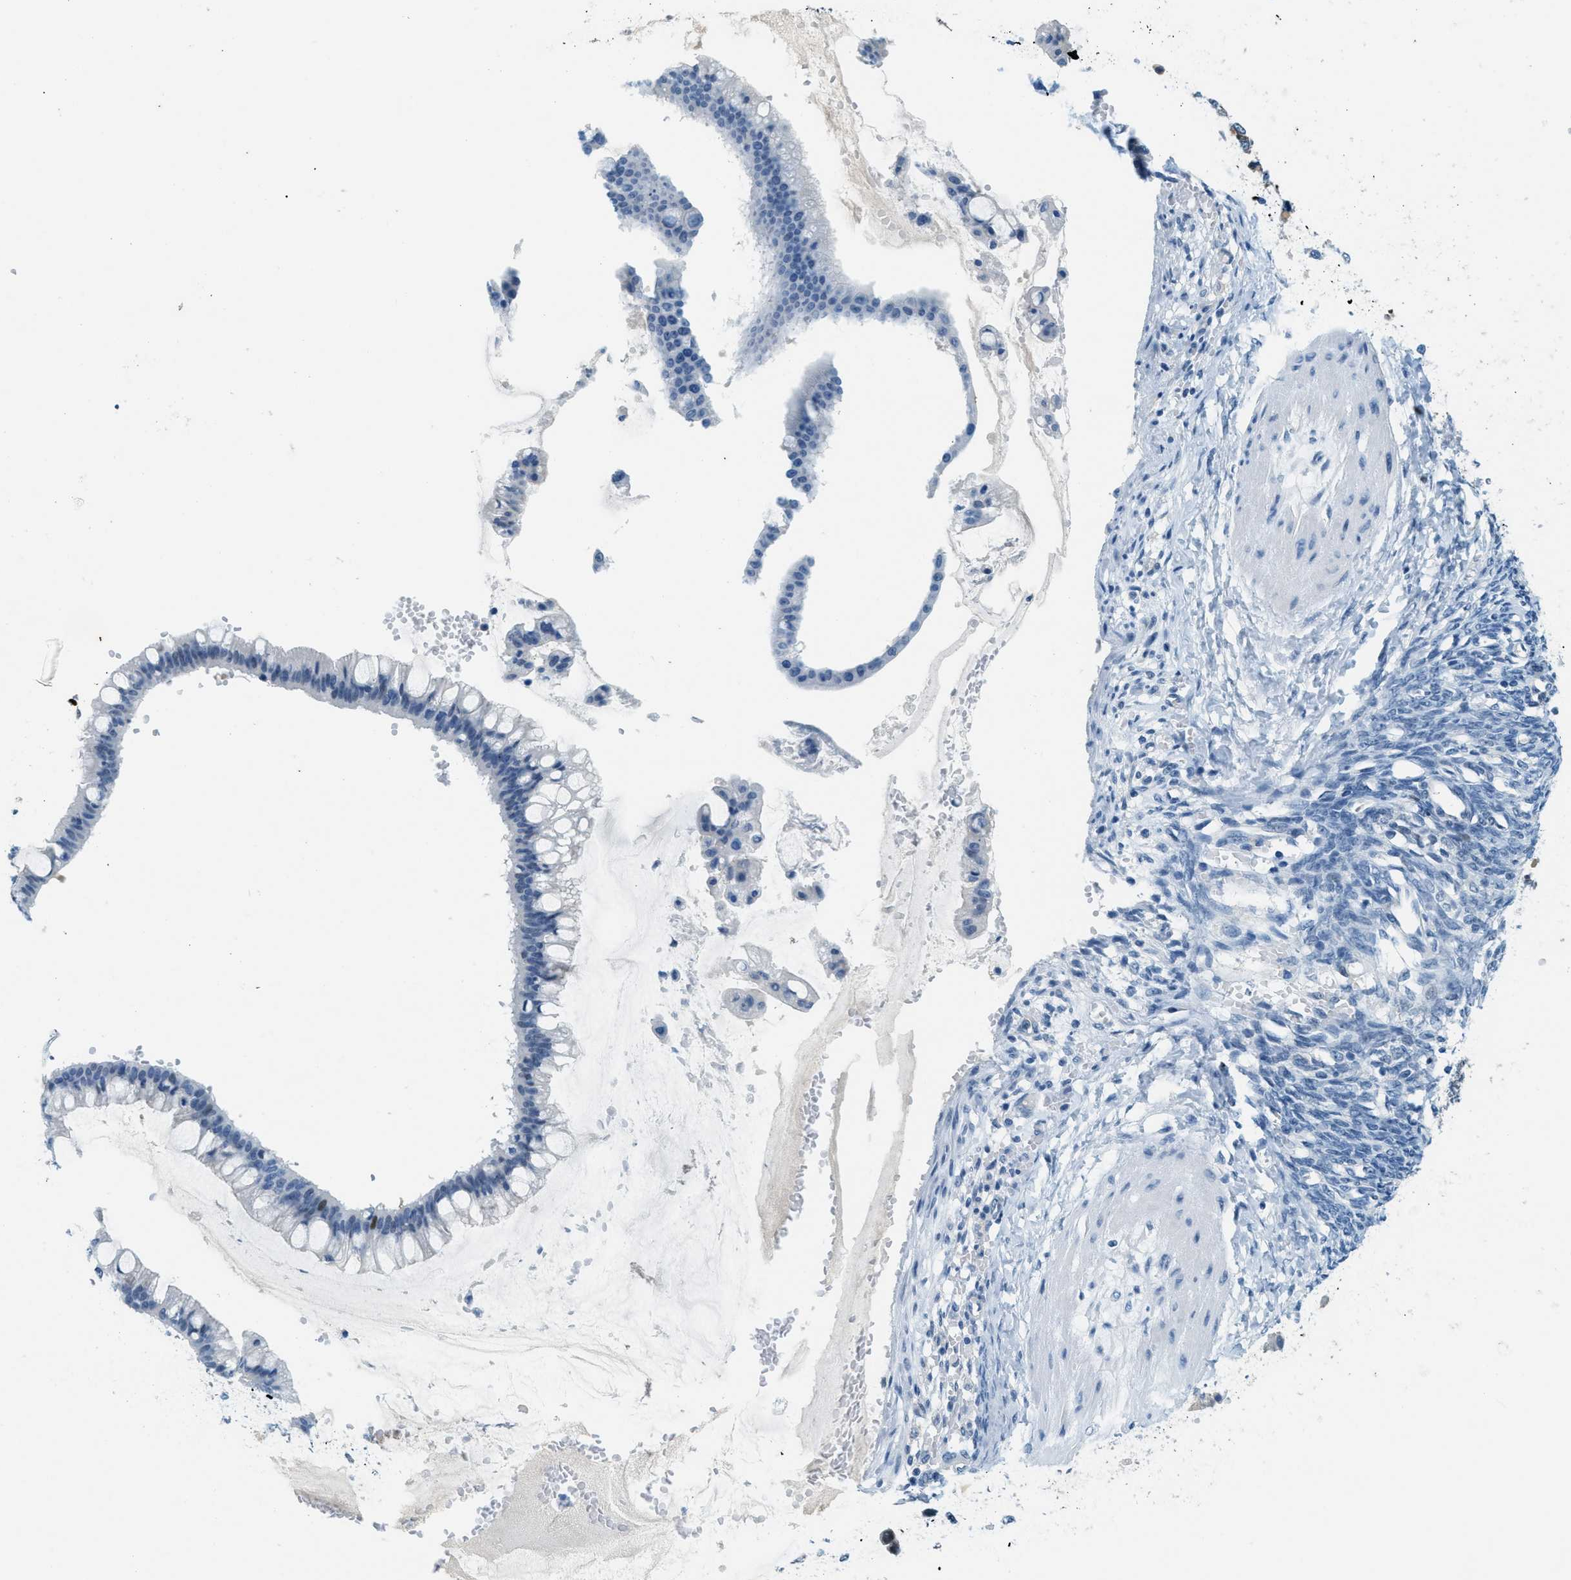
{"staining": {"intensity": "negative", "quantity": "none", "location": "none"}, "tissue": "ovarian cancer", "cell_type": "Tumor cells", "image_type": "cancer", "snomed": [{"axis": "morphology", "description": "Cystadenocarcinoma, mucinous, NOS"}, {"axis": "topography", "description": "Ovary"}], "caption": "There is no significant positivity in tumor cells of ovarian cancer.", "gene": "CYP4X1", "patient": {"sex": "female", "age": 73}}